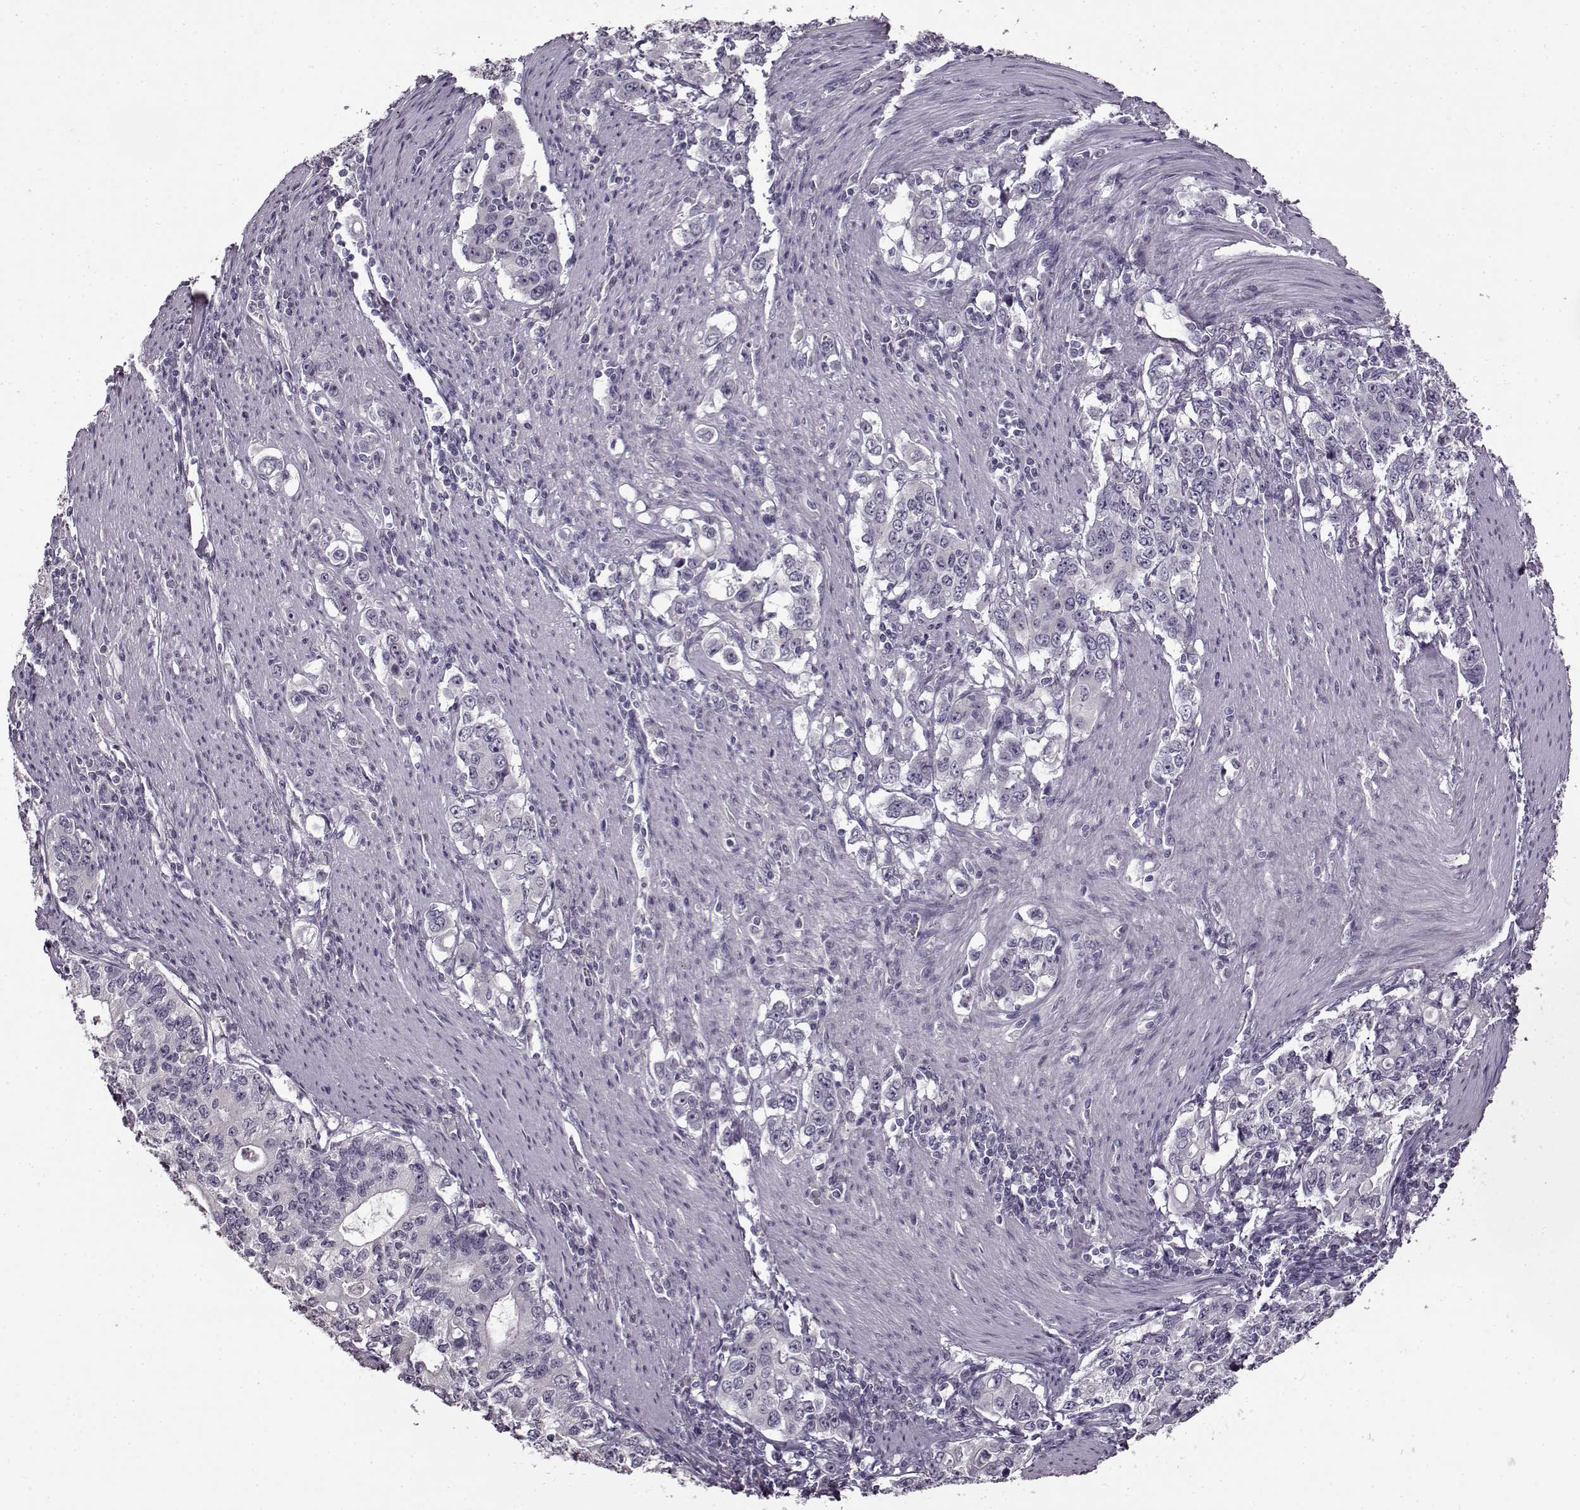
{"staining": {"intensity": "negative", "quantity": "none", "location": "none"}, "tissue": "stomach cancer", "cell_type": "Tumor cells", "image_type": "cancer", "snomed": [{"axis": "morphology", "description": "Adenocarcinoma, NOS"}, {"axis": "topography", "description": "Stomach, lower"}], "caption": "Human stomach adenocarcinoma stained for a protein using IHC exhibits no staining in tumor cells.", "gene": "FSHB", "patient": {"sex": "female", "age": 72}}